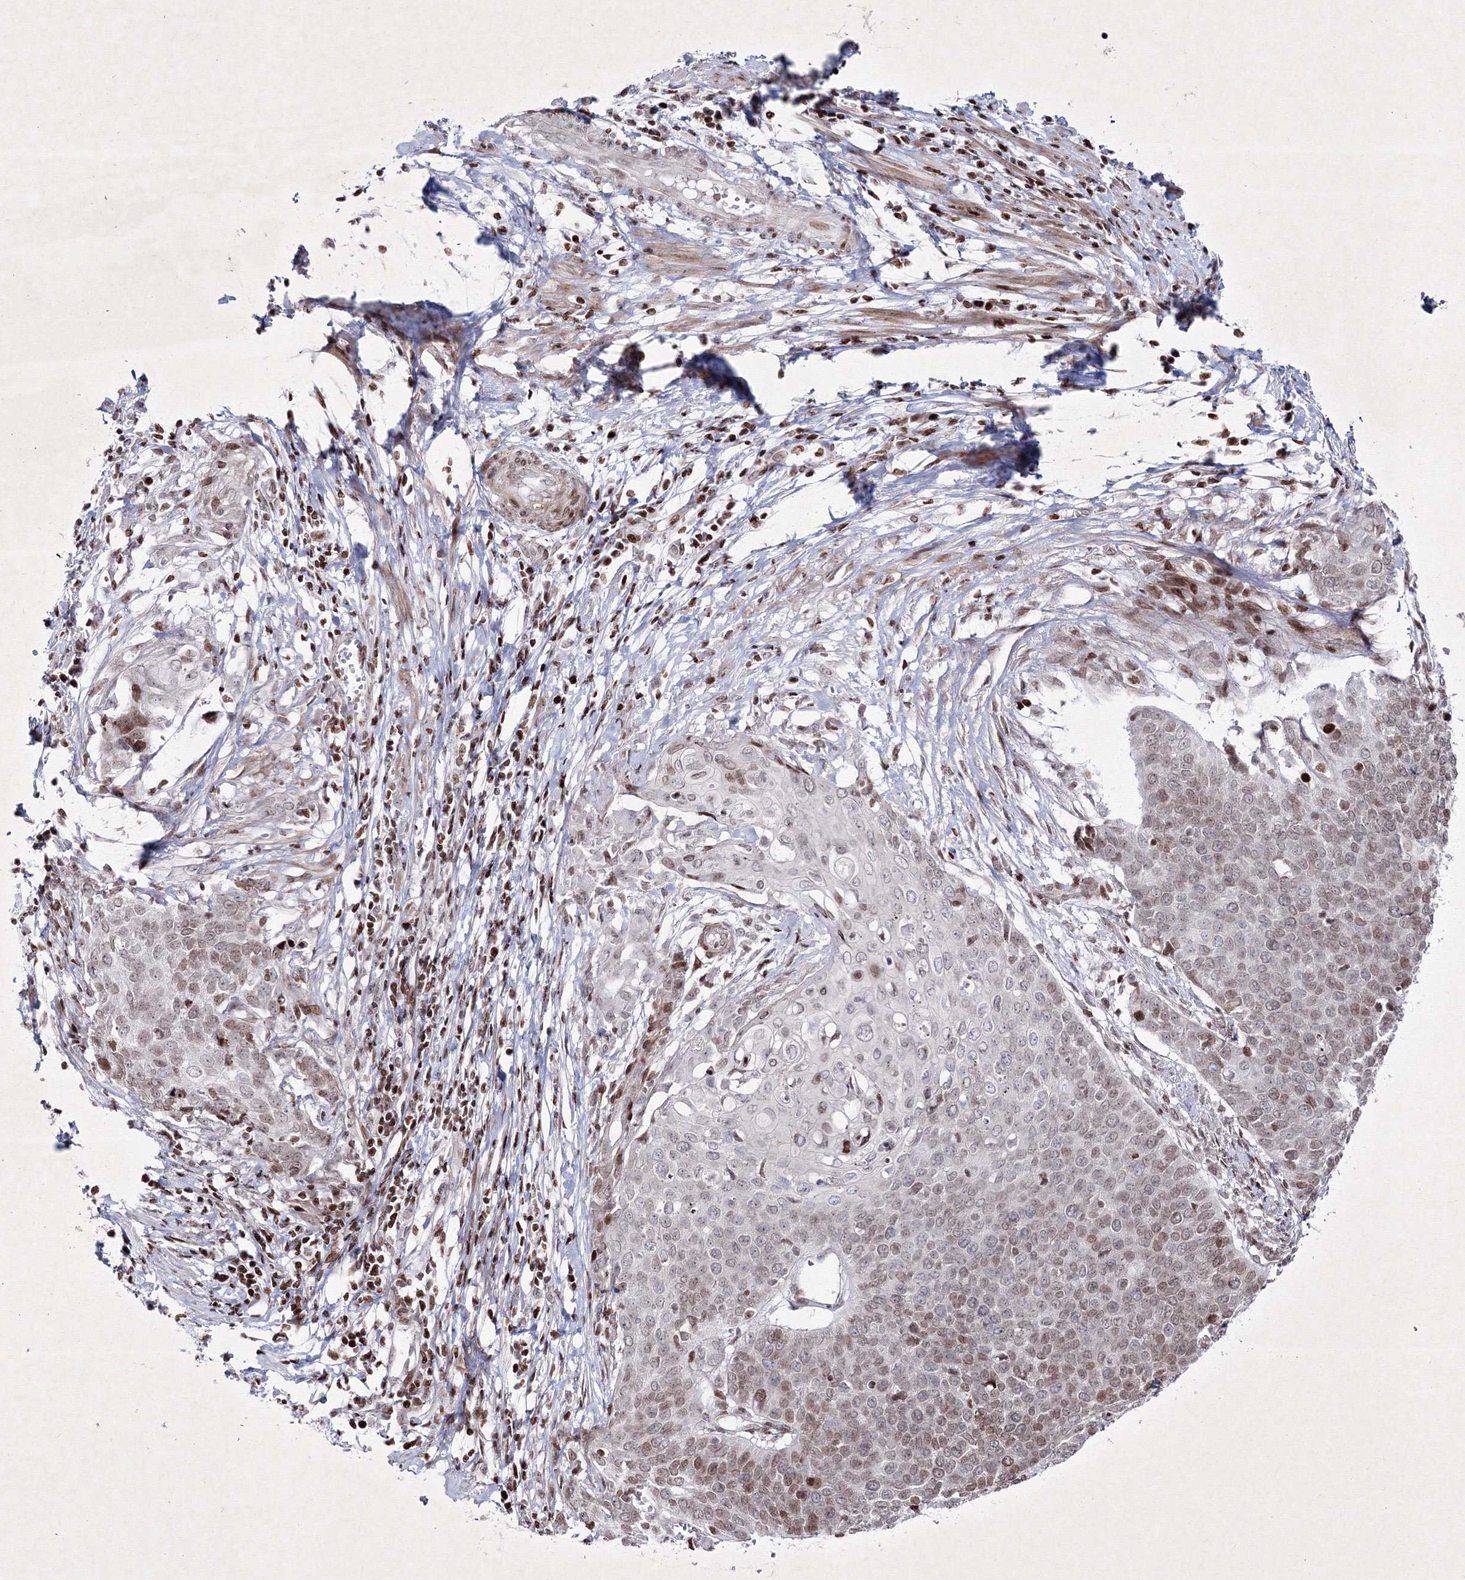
{"staining": {"intensity": "weak", "quantity": "25%-75%", "location": "nuclear"}, "tissue": "cervical cancer", "cell_type": "Tumor cells", "image_type": "cancer", "snomed": [{"axis": "morphology", "description": "Squamous cell carcinoma, NOS"}, {"axis": "topography", "description": "Cervix"}], "caption": "Tumor cells reveal low levels of weak nuclear positivity in about 25%-75% of cells in human cervical squamous cell carcinoma.", "gene": "SMIM29", "patient": {"sex": "female", "age": 39}}